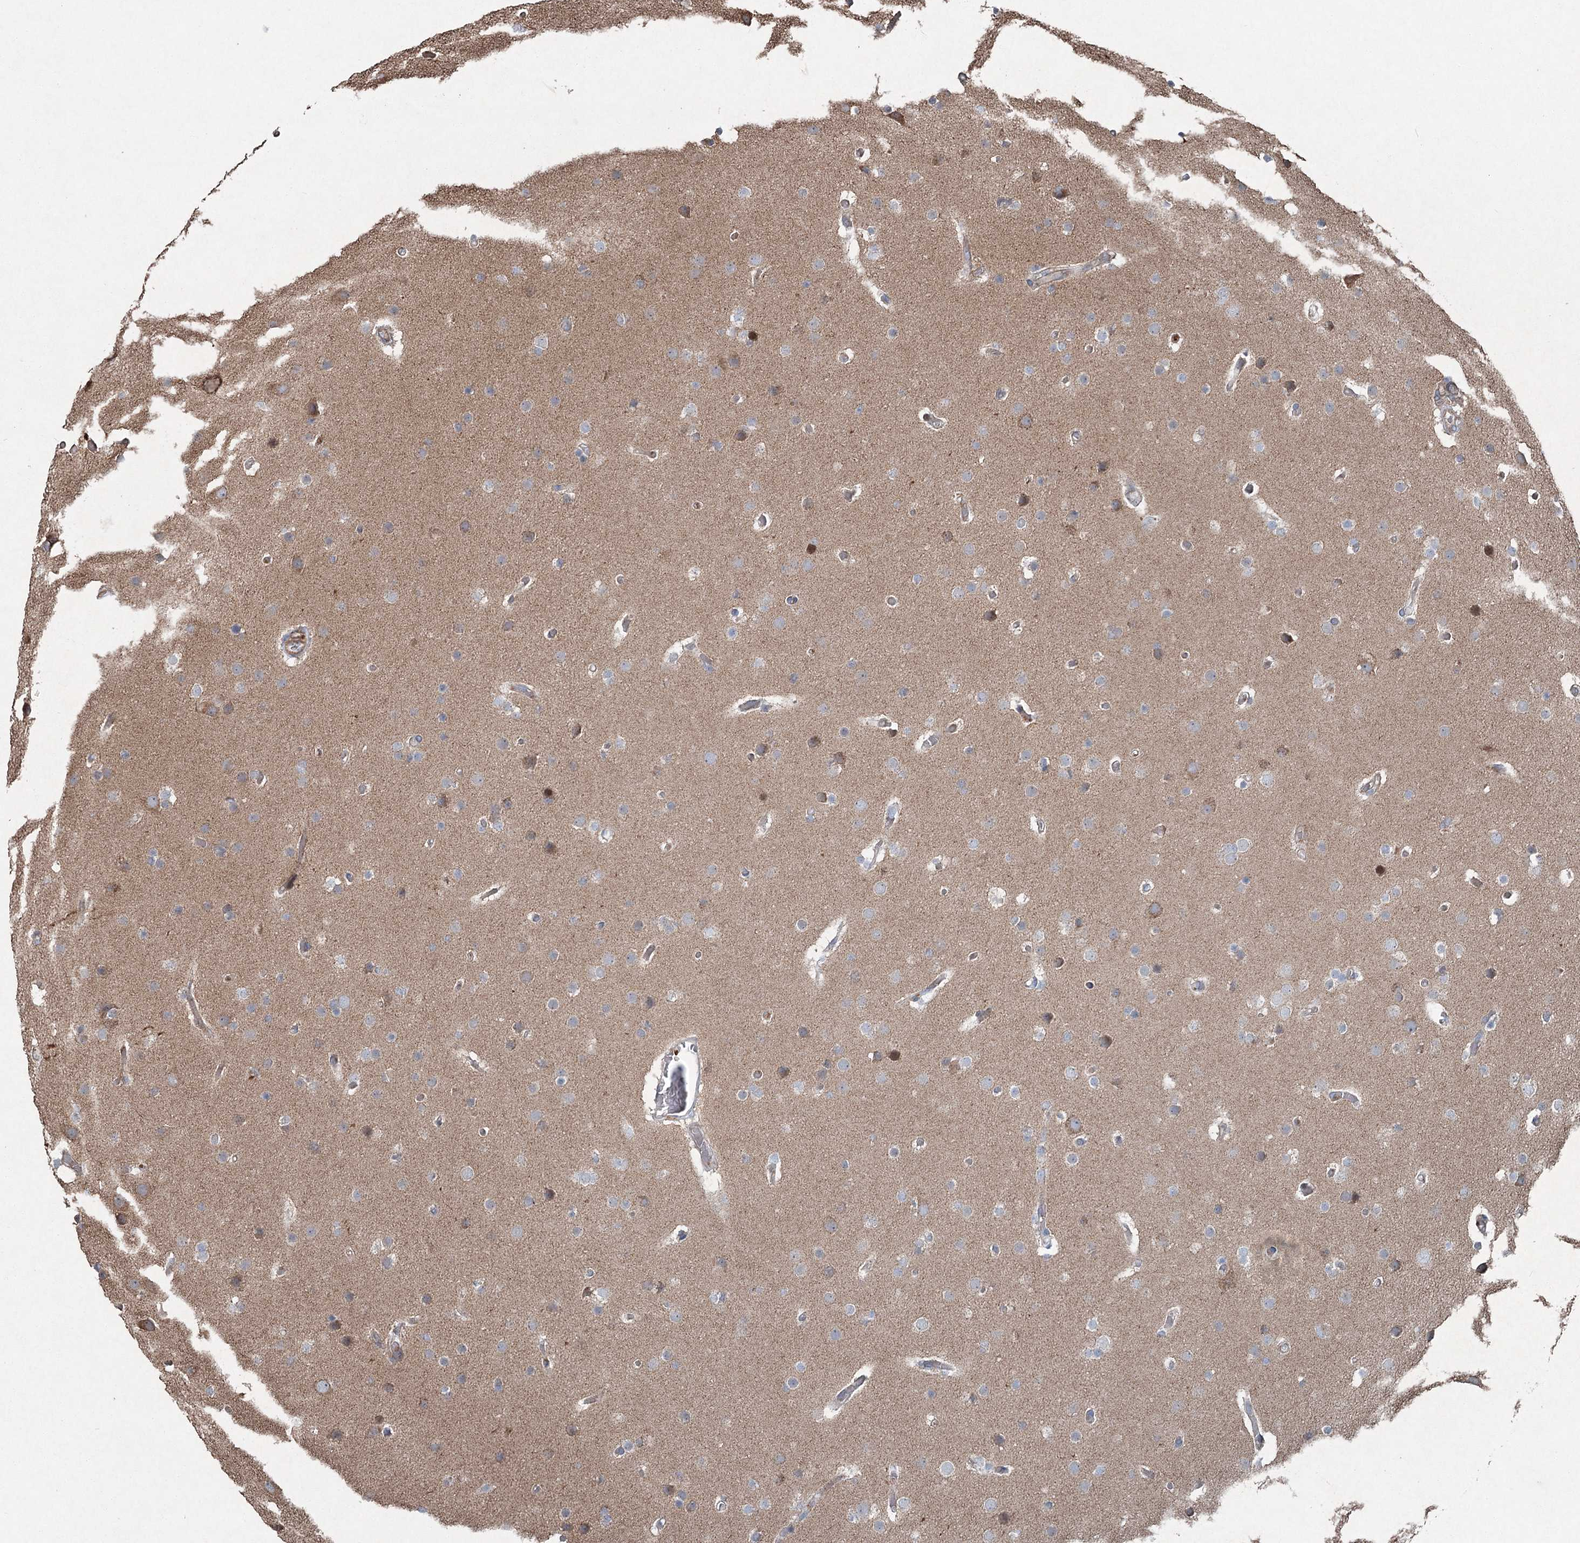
{"staining": {"intensity": "negative", "quantity": "none", "location": "none"}, "tissue": "glioma", "cell_type": "Tumor cells", "image_type": "cancer", "snomed": [{"axis": "morphology", "description": "Glioma, malignant, High grade"}, {"axis": "topography", "description": "Cerebral cortex"}], "caption": "Tumor cells show no significant positivity in malignant glioma (high-grade).", "gene": "SERINC5", "patient": {"sex": "female", "age": 36}}